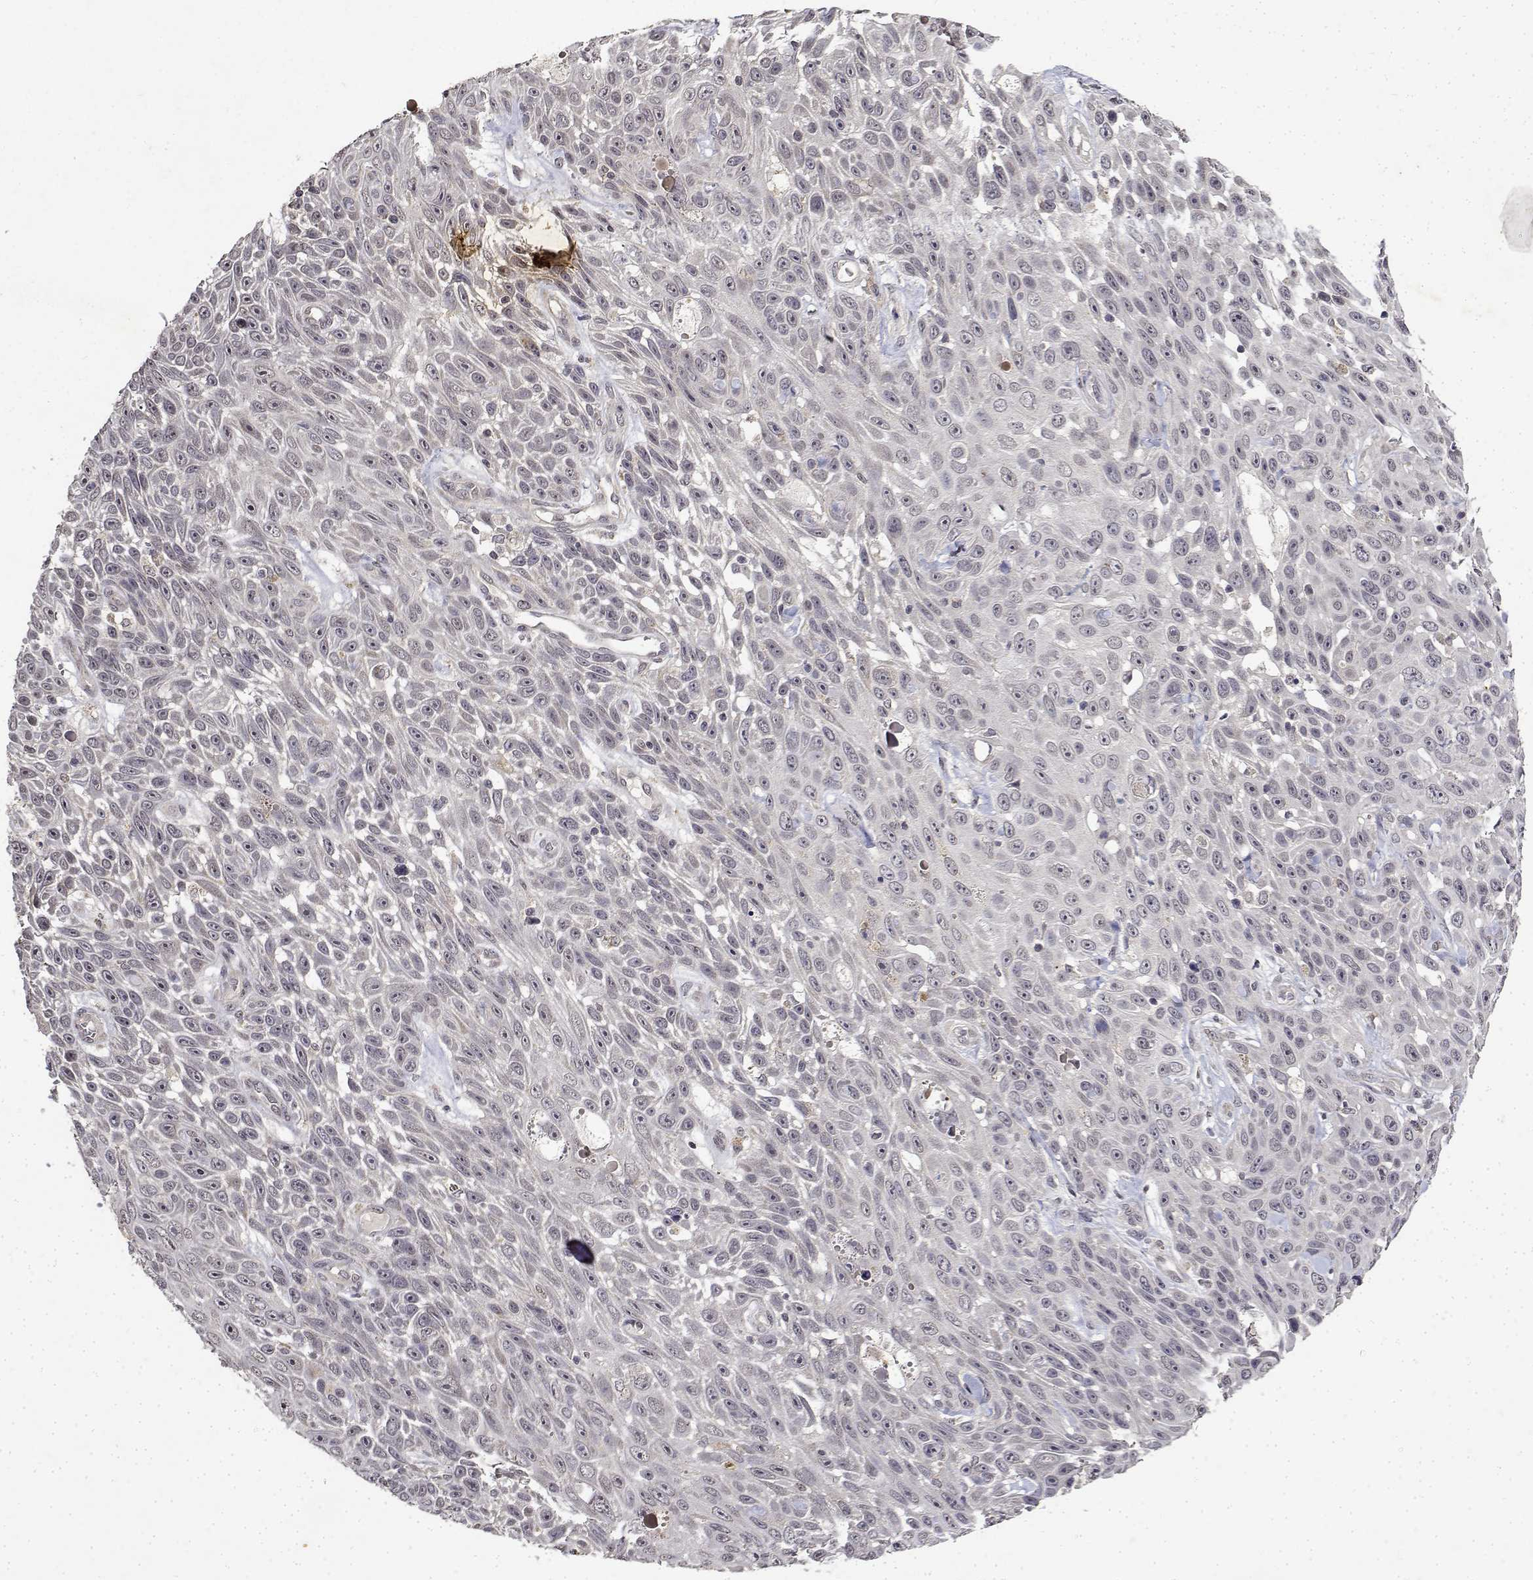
{"staining": {"intensity": "negative", "quantity": "none", "location": "none"}, "tissue": "skin cancer", "cell_type": "Tumor cells", "image_type": "cancer", "snomed": [{"axis": "morphology", "description": "Squamous cell carcinoma, NOS"}, {"axis": "topography", "description": "Skin"}], "caption": "Immunohistochemistry (IHC) micrograph of human skin cancer stained for a protein (brown), which shows no positivity in tumor cells.", "gene": "BDNF", "patient": {"sex": "male", "age": 82}}